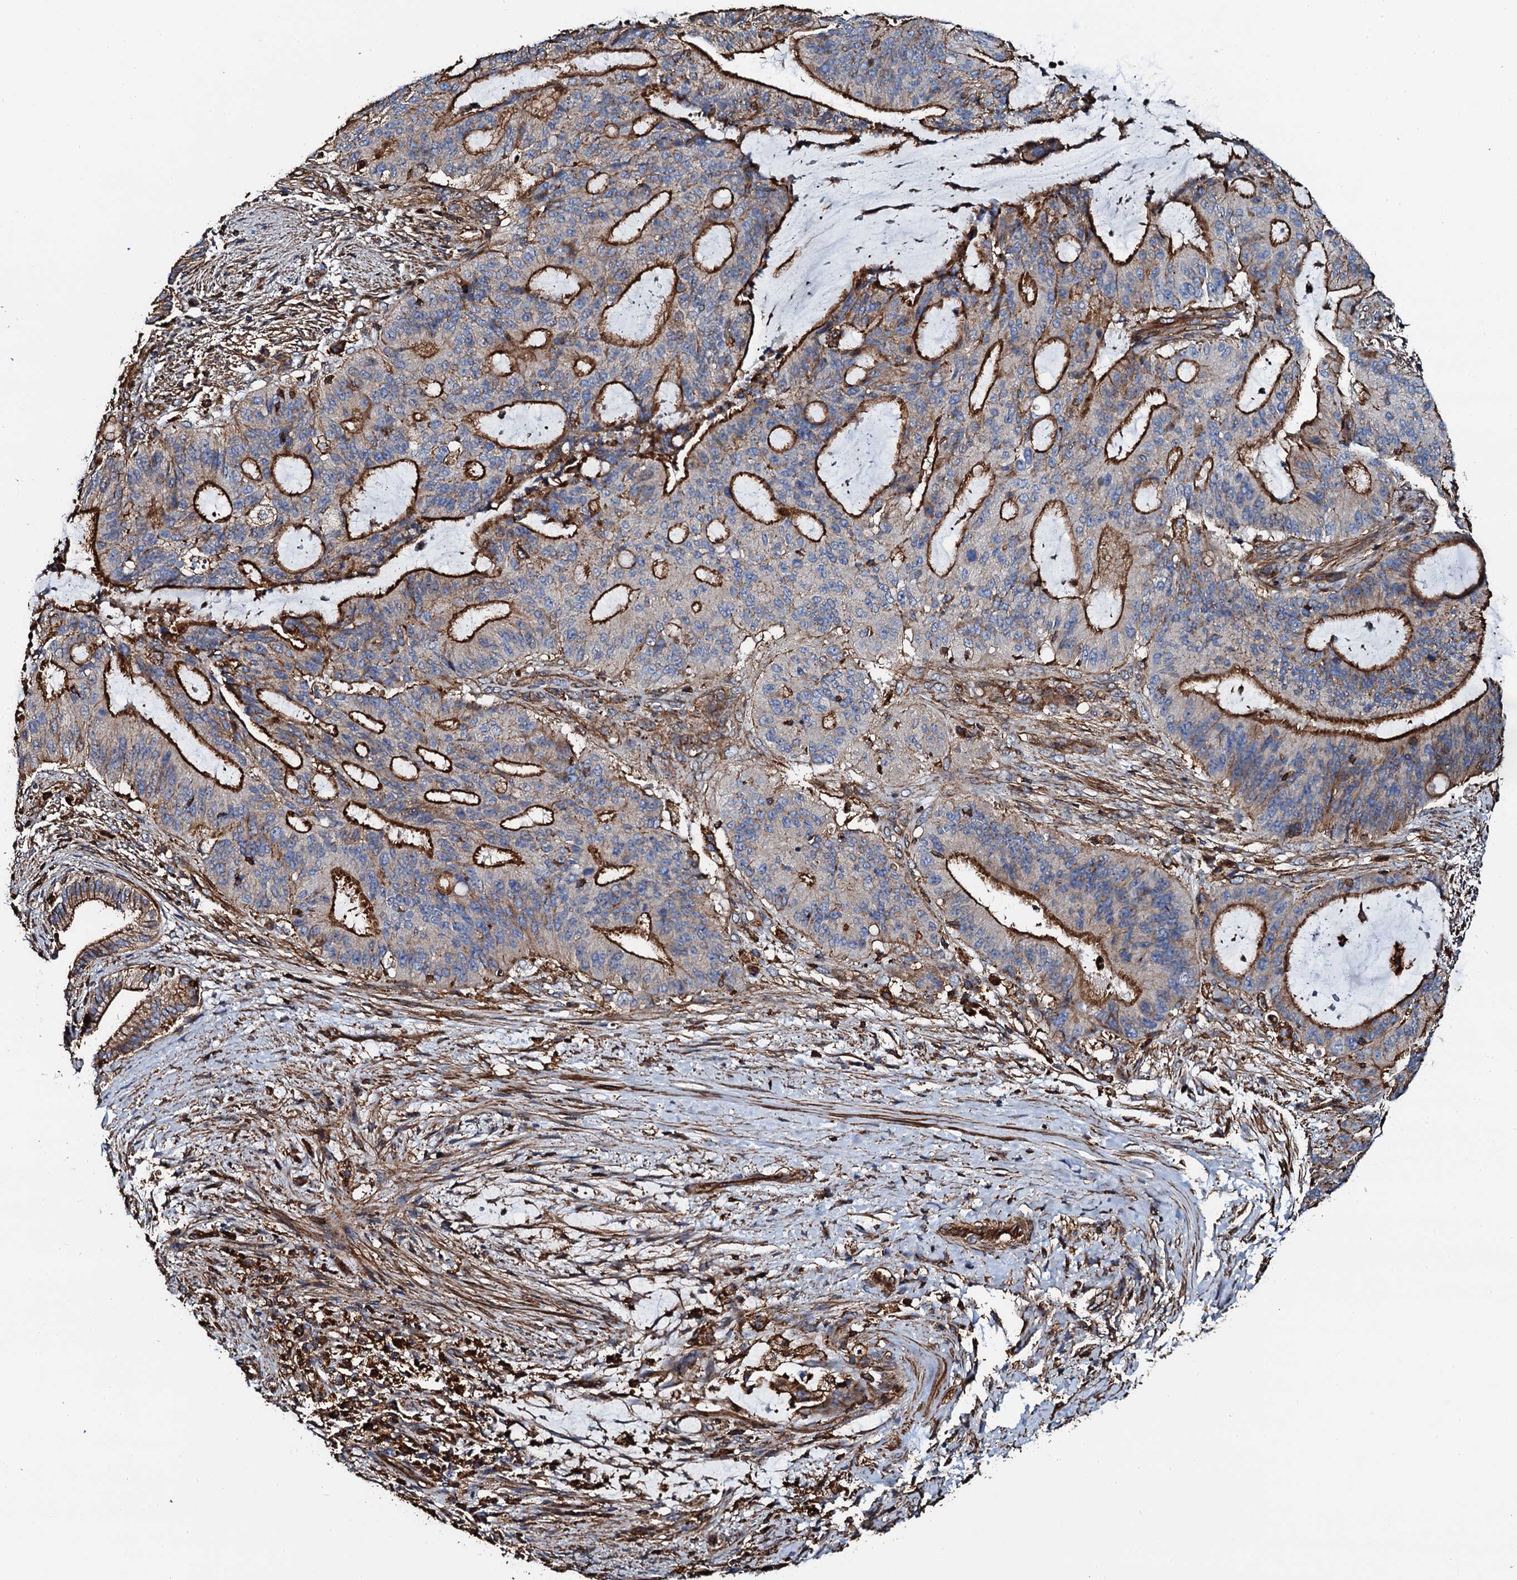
{"staining": {"intensity": "strong", "quantity": "25%-75%", "location": "cytoplasmic/membranous"}, "tissue": "liver cancer", "cell_type": "Tumor cells", "image_type": "cancer", "snomed": [{"axis": "morphology", "description": "Normal tissue, NOS"}, {"axis": "morphology", "description": "Cholangiocarcinoma"}, {"axis": "topography", "description": "Liver"}, {"axis": "topography", "description": "Peripheral nerve tissue"}], "caption": "The immunohistochemical stain labels strong cytoplasmic/membranous expression in tumor cells of liver cancer tissue.", "gene": "INTS10", "patient": {"sex": "female", "age": 73}}